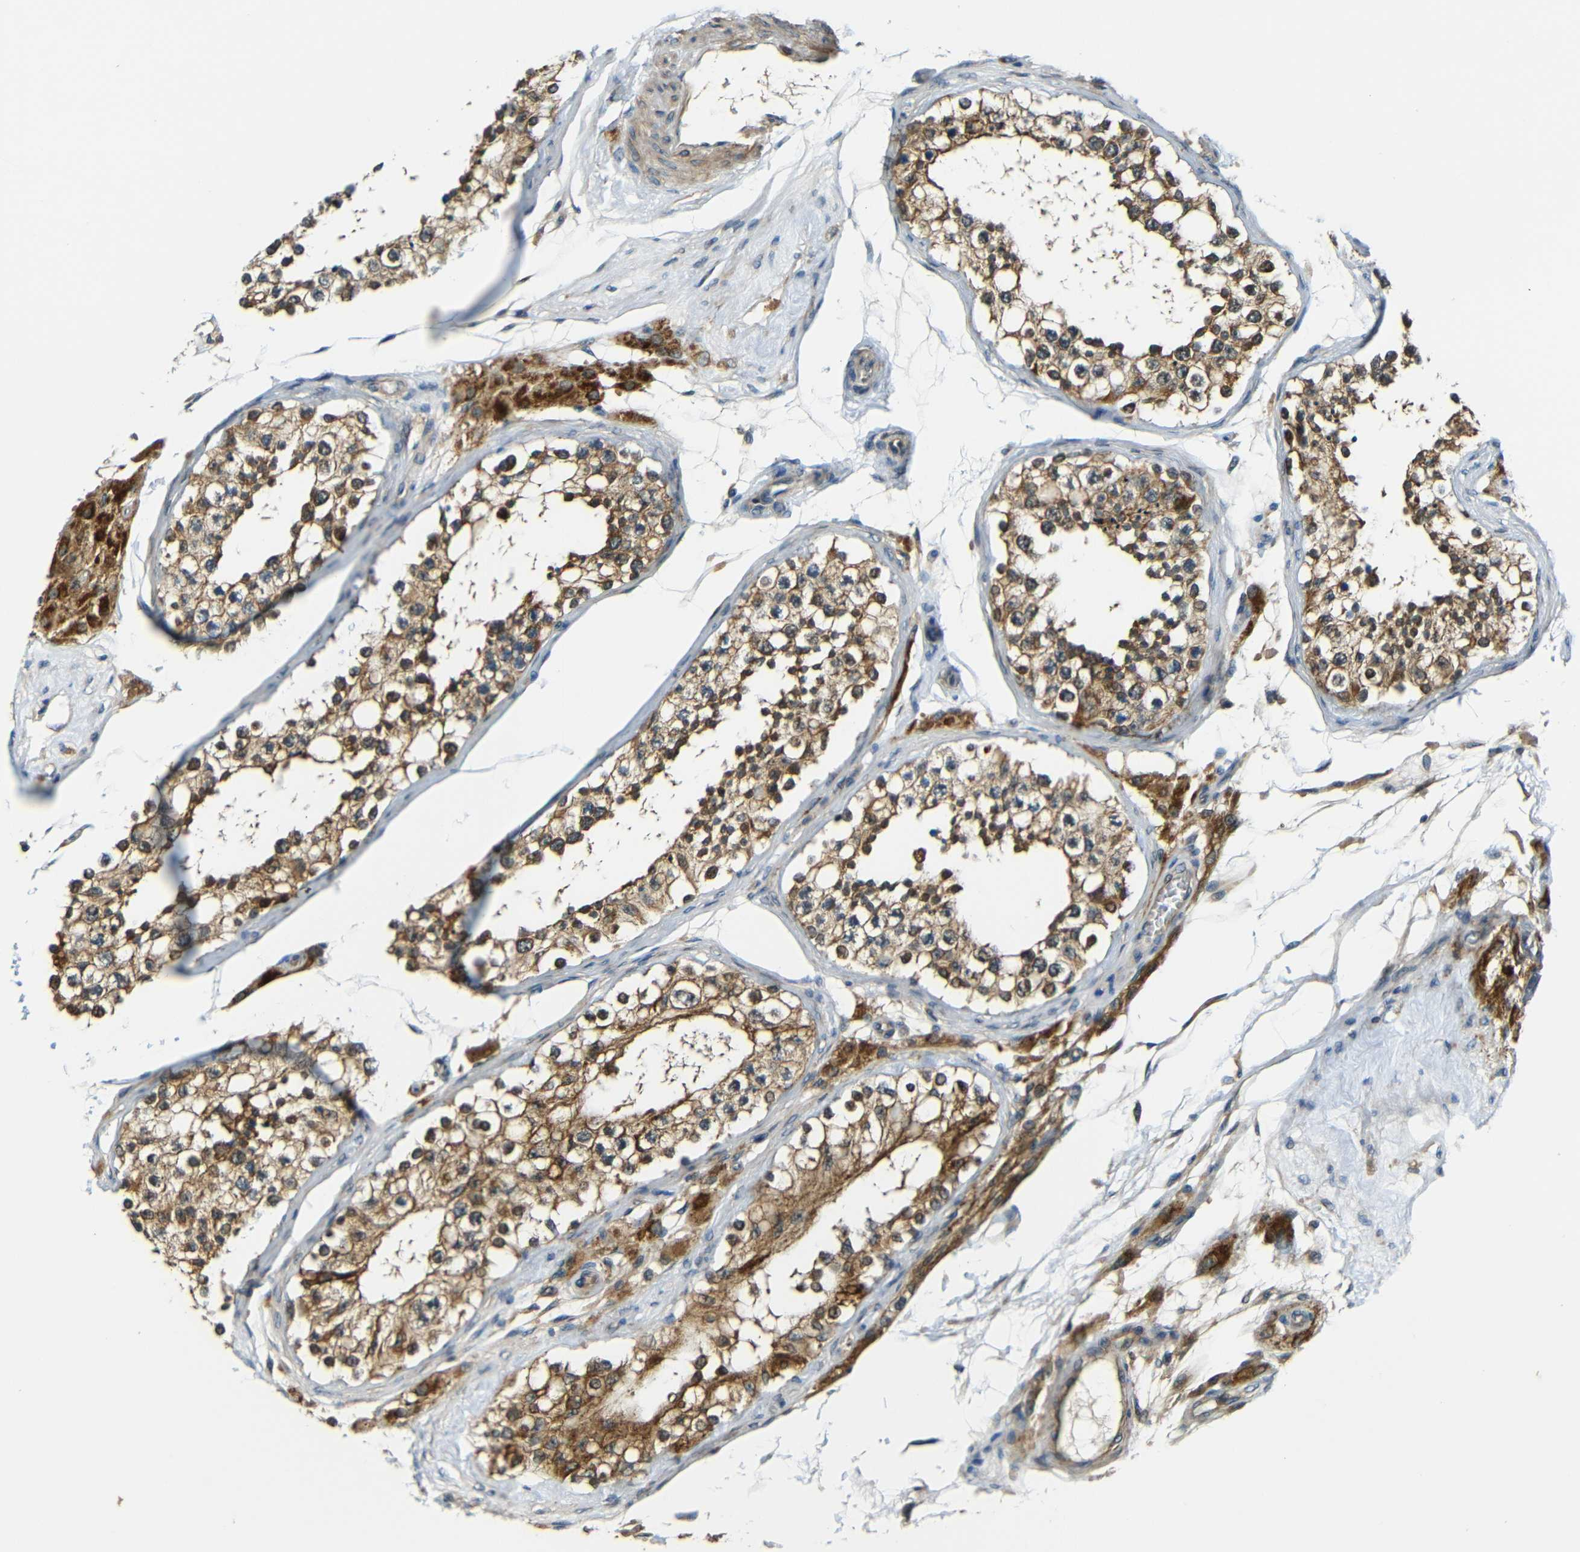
{"staining": {"intensity": "moderate", "quantity": ">75%", "location": "cytoplasmic/membranous"}, "tissue": "testis", "cell_type": "Cells in seminiferous ducts", "image_type": "normal", "snomed": [{"axis": "morphology", "description": "Normal tissue, NOS"}, {"axis": "topography", "description": "Testis"}], "caption": "Testis stained with immunohistochemistry reveals moderate cytoplasmic/membranous expression in about >75% of cells in seminiferous ducts. The staining is performed using DAB (3,3'-diaminobenzidine) brown chromogen to label protein expression. The nuclei are counter-stained blue using hematoxylin.", "gene": "FNDC3A", "patient": {"sex": "male", "age": 68}}